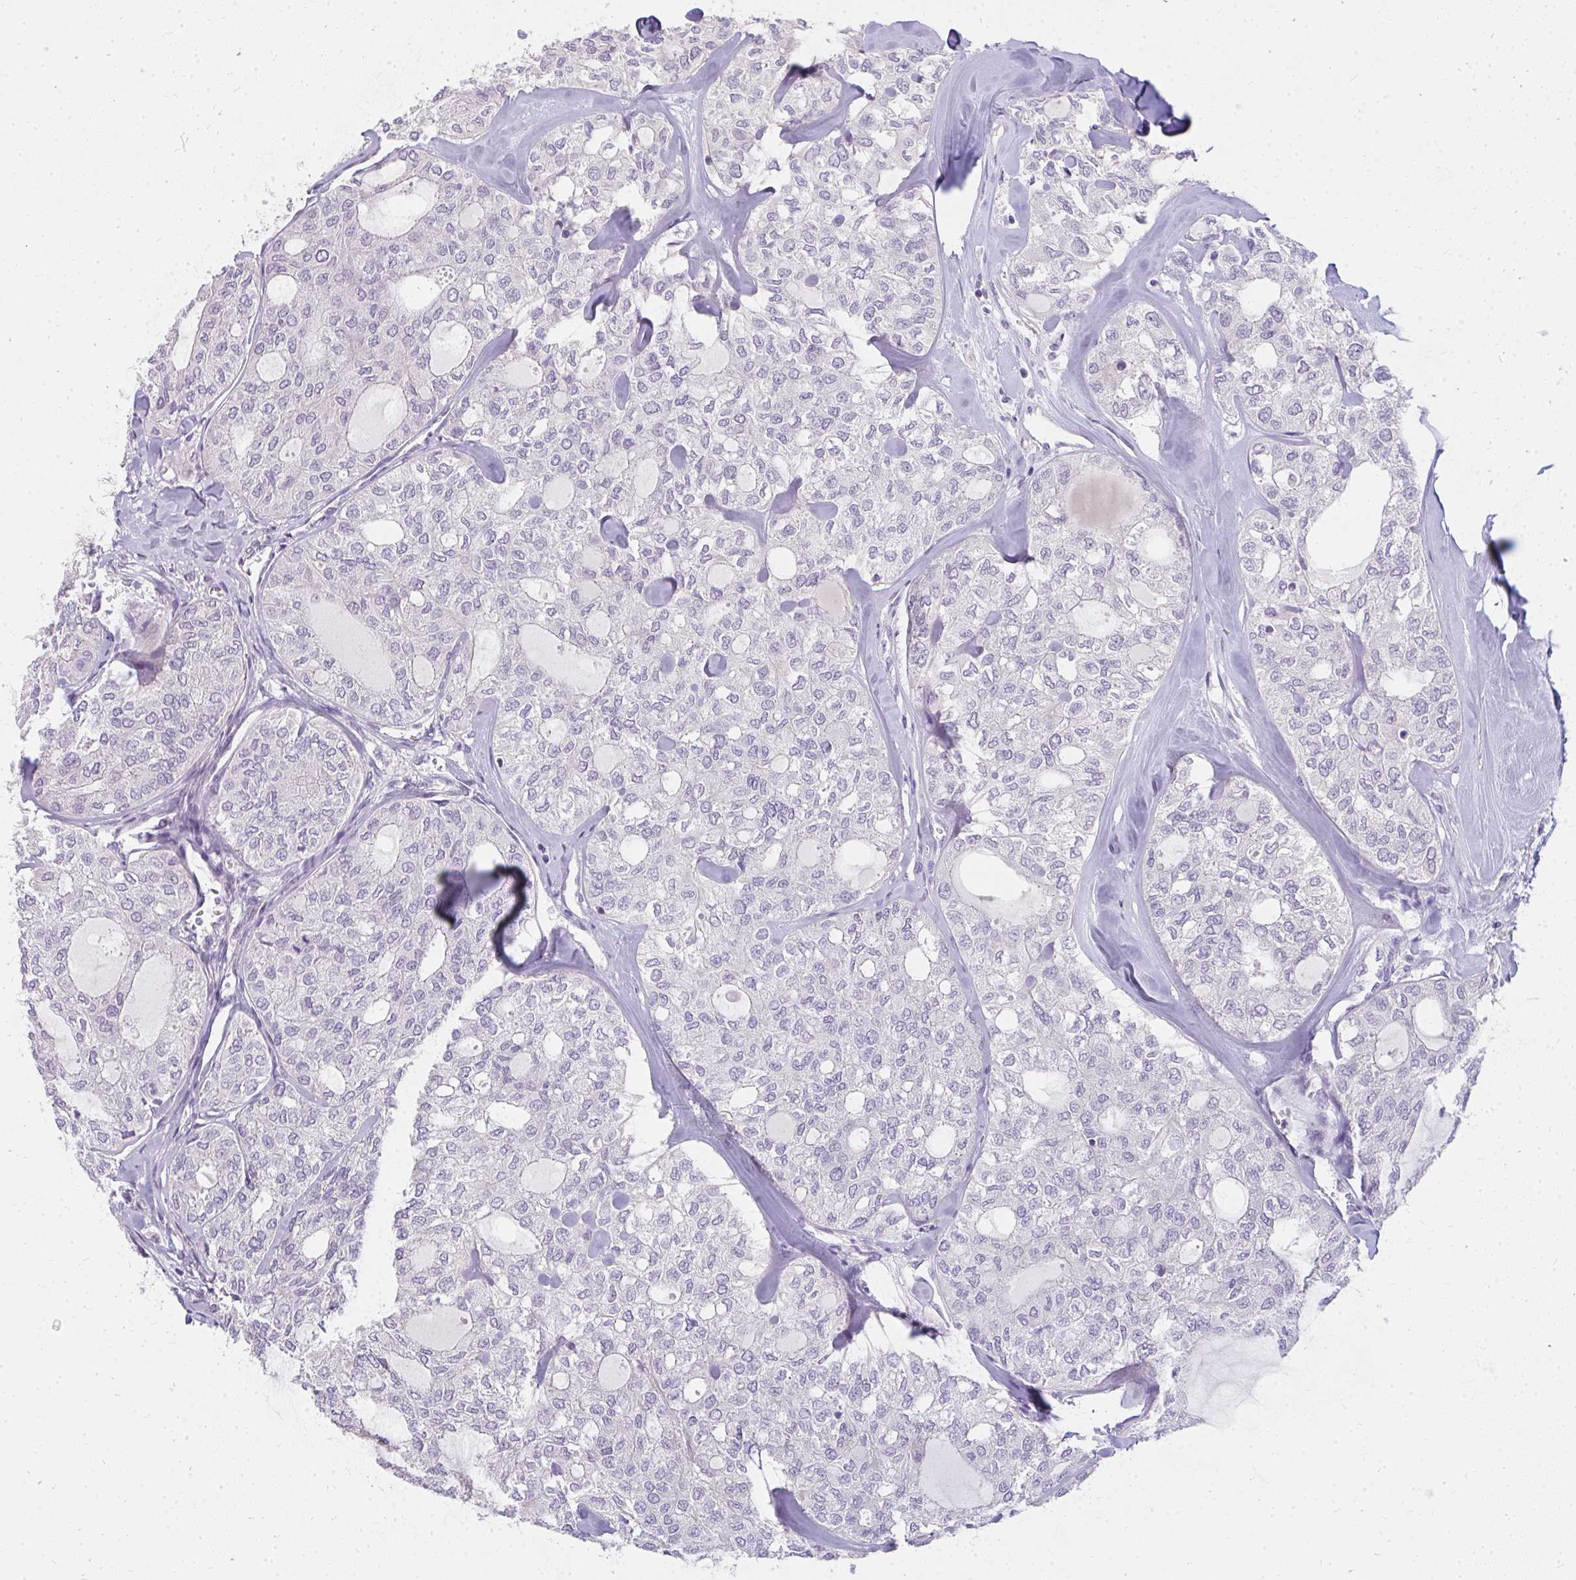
{"staining": {"intensity": "negative", "quantity": "none", "location": "none"}, "tissue": "thyroid cancer", "cell_type": "Tumor cells", "image_type": "cancer", "snomed": [{"axis": "morphology", "description": "Follicular adenoma carcinoma, NOS"}, {"axis": "topography", "description": "Thyroid gland"}], "caption": "Immunohistochemistry (IHC) image of thyroid cancer (follicular adenoma carcinoma) stained for a protein (brown), which reveals no staining in tumor cells.", "gene": "PPP1R3G", "patient": {"sex": "male", "age": 75}}